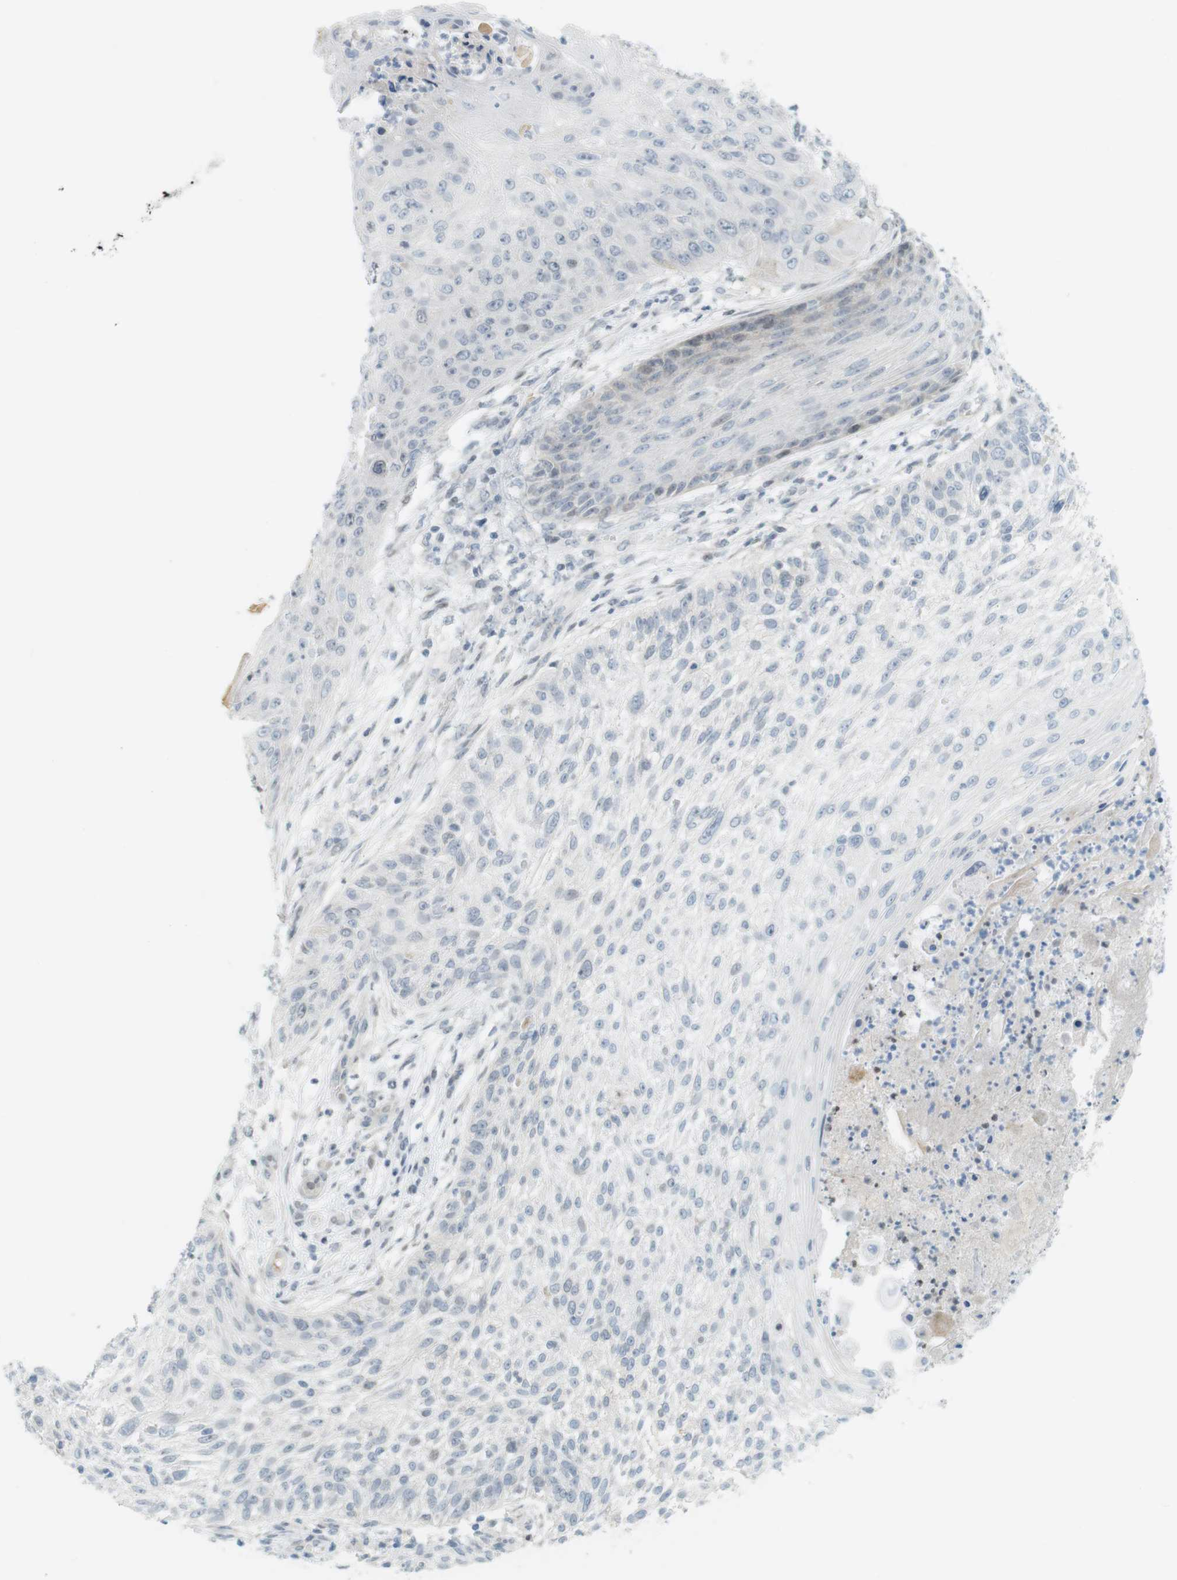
{"staining": {"intensity": "negative", "quantity": "none", "location": "none"}, "tissue": "skin cancer", "cell_type": "Tumor cells", "image_type": "cancer", "snomed": [{"axis": "morphology", "description": "Squamous cell carcinoma, NOS"}, {"axis": "topography", "description": "Skin"}], "caption": "Histopathology image shows no significant protein expression in tumor cells of squamous cell carcinoma (skin). Nuclei are stained in blue.", "gene": "DMC1", "patient": {"sex": "female", "age": 80}}